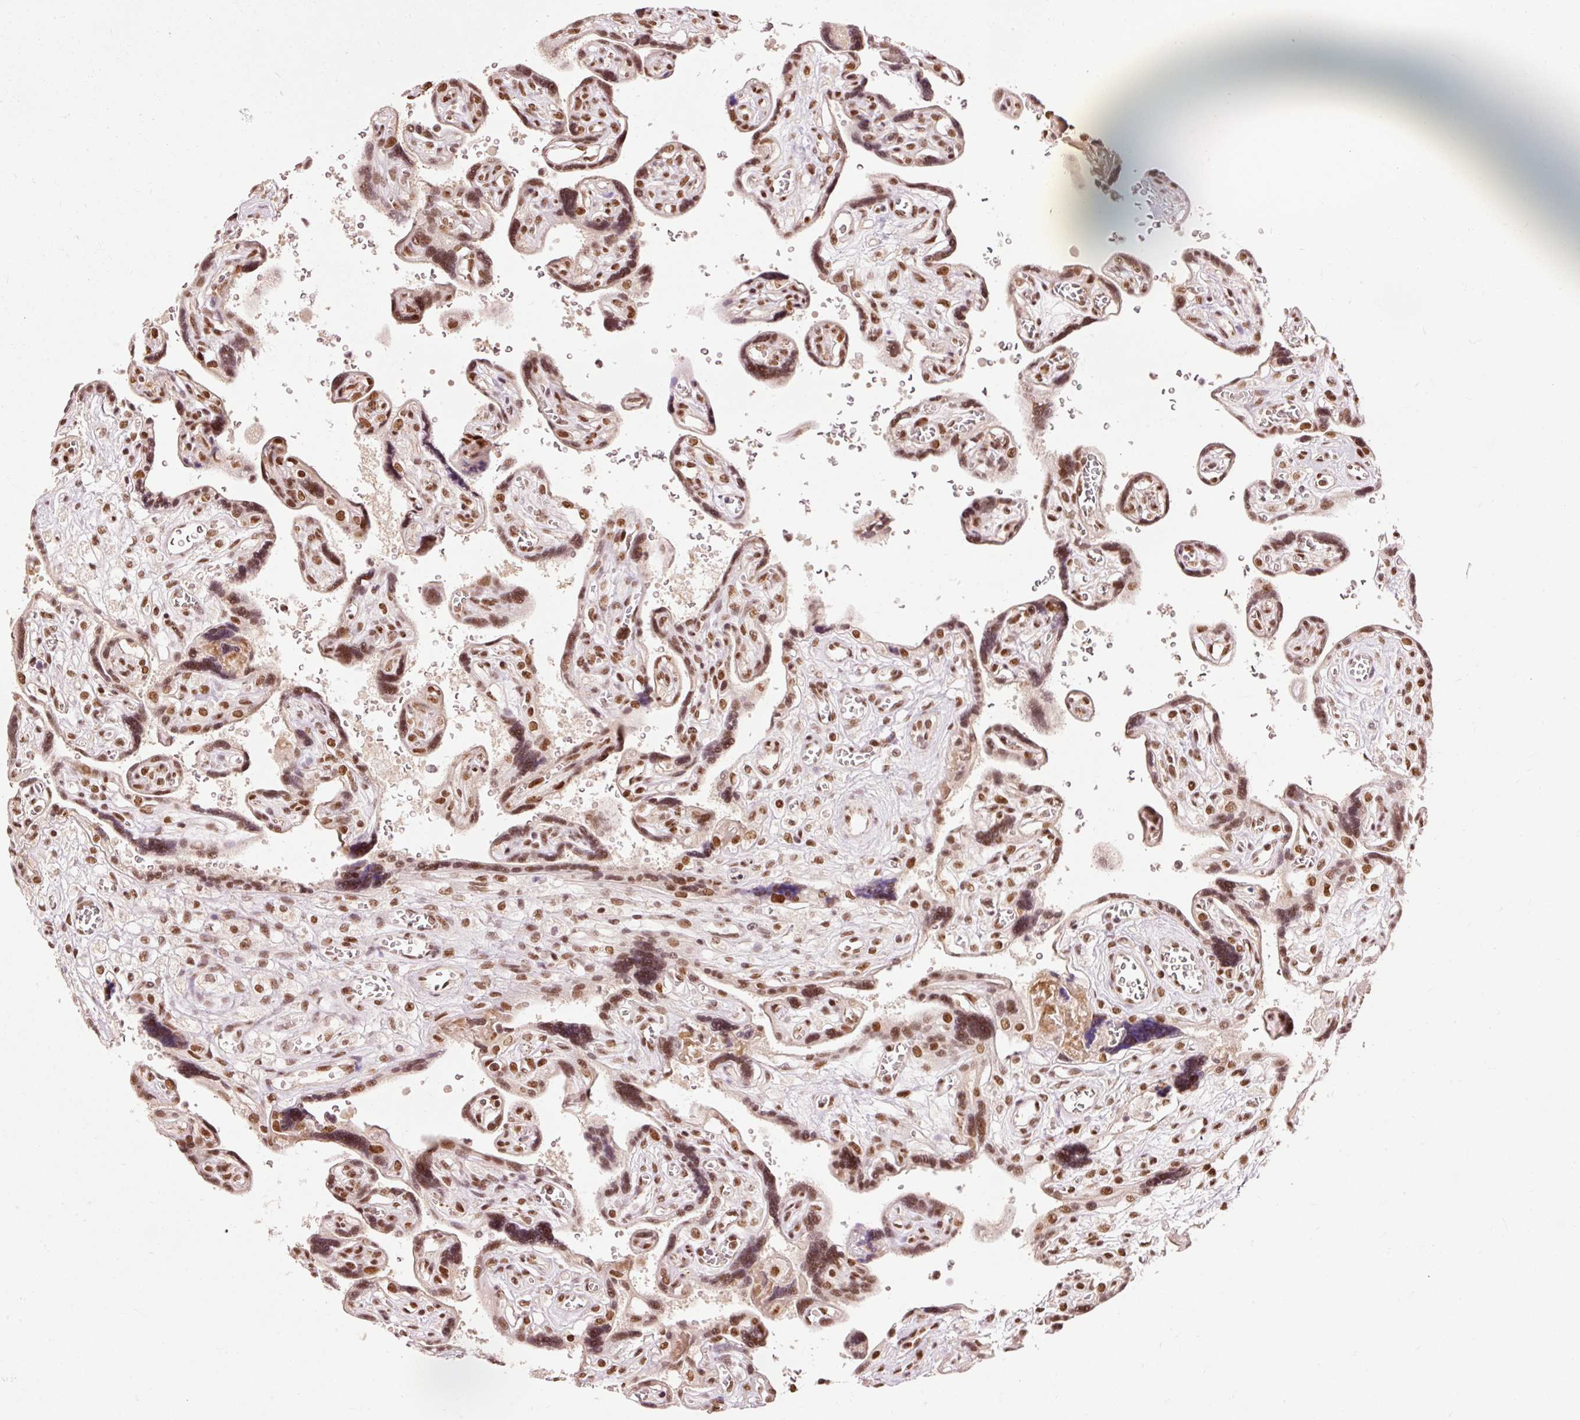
{"staining": {"intensity": "strong", "quantity": ">75%", "location": "nuclear"}, "tissue": "placenta", "cell_type": "Trophoblastic cells", "image_type": "normal", "snomed": [{"axis": "morphology", "description": "Normal tissue, NOS"}, {"axis": "topography", "description": "Placenta"}], "caption": "Human placenta stained for a protein (brown) displays strong nuclear positive positivity in approximately >75% of trophoblastic cells.", "gene": "ZBTB44", "patient": {"sex": "female", "age": 39}}